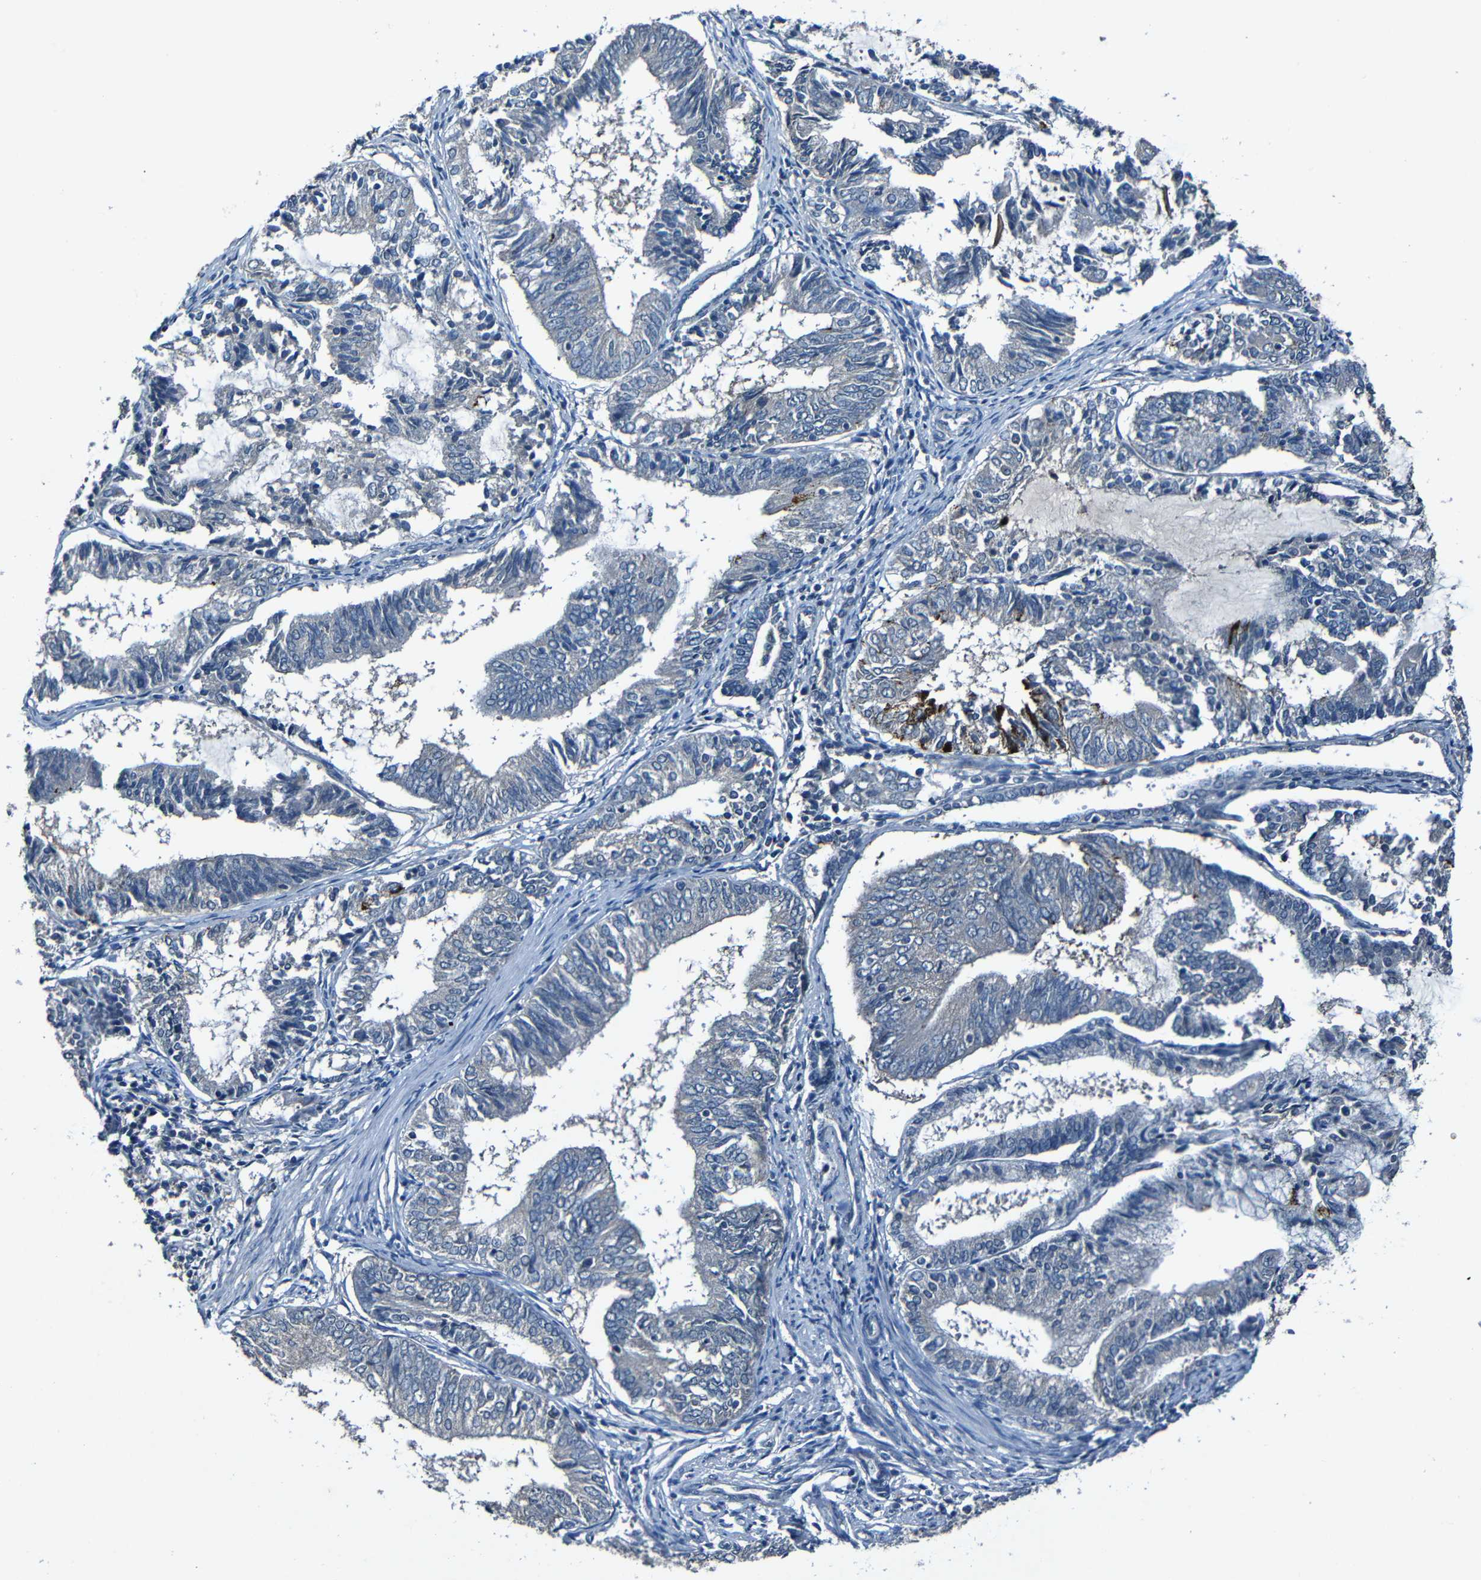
{"staining": {"intensity": "strong", "quantity": "<25%", "location": "cytoplasmic/membranous"}, "tissue": "endometrial cancer", "cell_type": "Tumor cells", "image_type": "cancer", "snomed": [{"axis": "morphology", "description": "Adenocarcinoma, NOS"}, {"axis": "topography", "description": "Endometrium"}], "caption": "Strong cytoplasmic/membranous positivity is appreciated in about <25% of tumor cells in endometrial cancer (adenocarcinoma).", "gene": "LRRC70", "patient": {"sex": "female", "age": 81}}